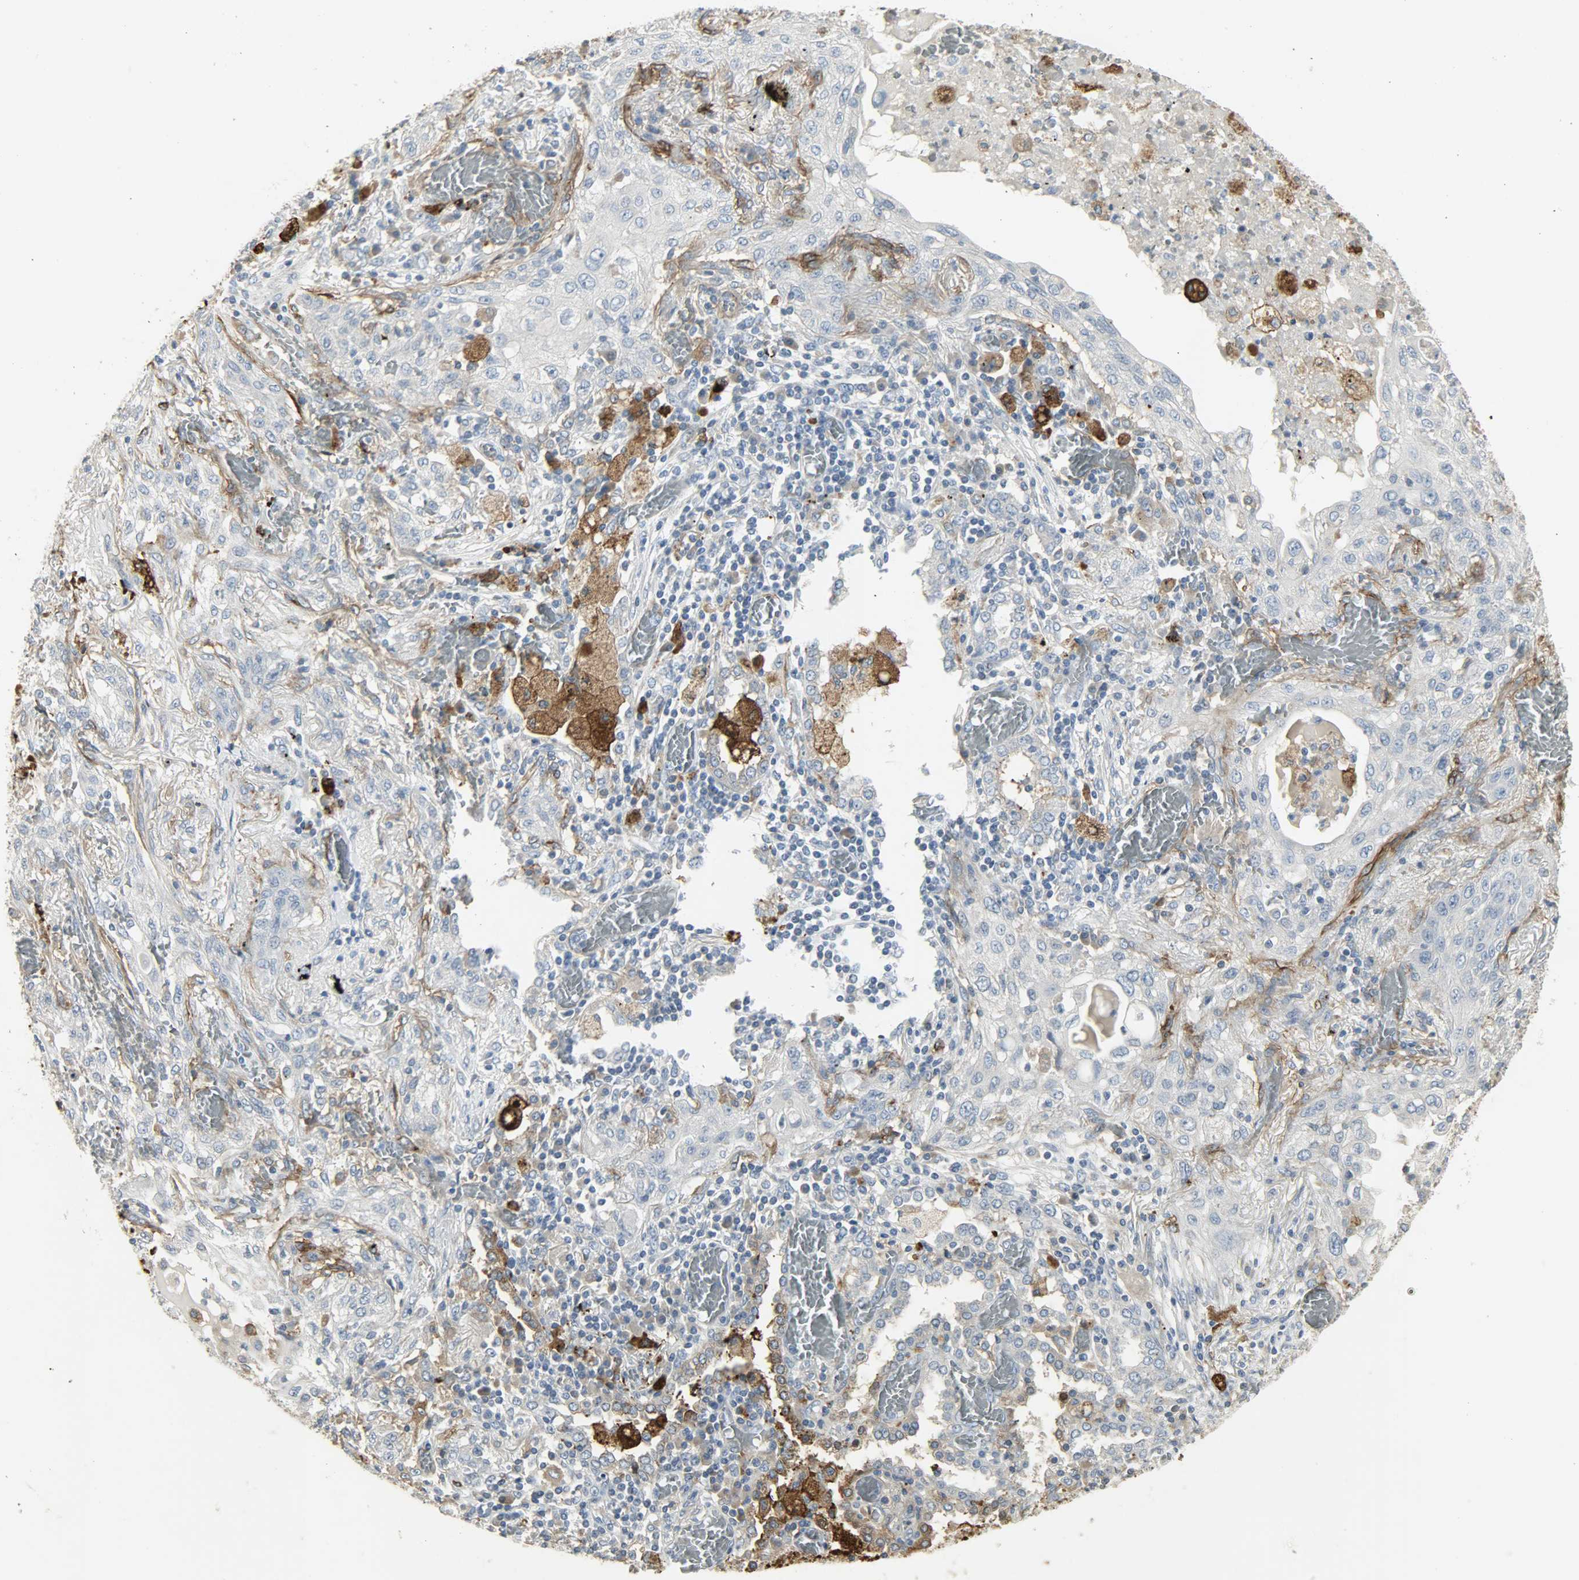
{"staining": {"intensity": "negative", "quantity": "none", "location": "none"}, "tissue": "lung cancer", "cell_type": "Tumor cells", "image_type": "cancer", "snomed": [{"axis": "morphology", "description": "Squamous cell carcinoma, NOS"}, {"axis": "topography", "description": "Lung"}], "caption": "There is no significant expression in tumor cells of lung cancer (squamous cell carcinoma).", "gene": "ENPEP", "patient": {"sex": "female", "age": 47}}